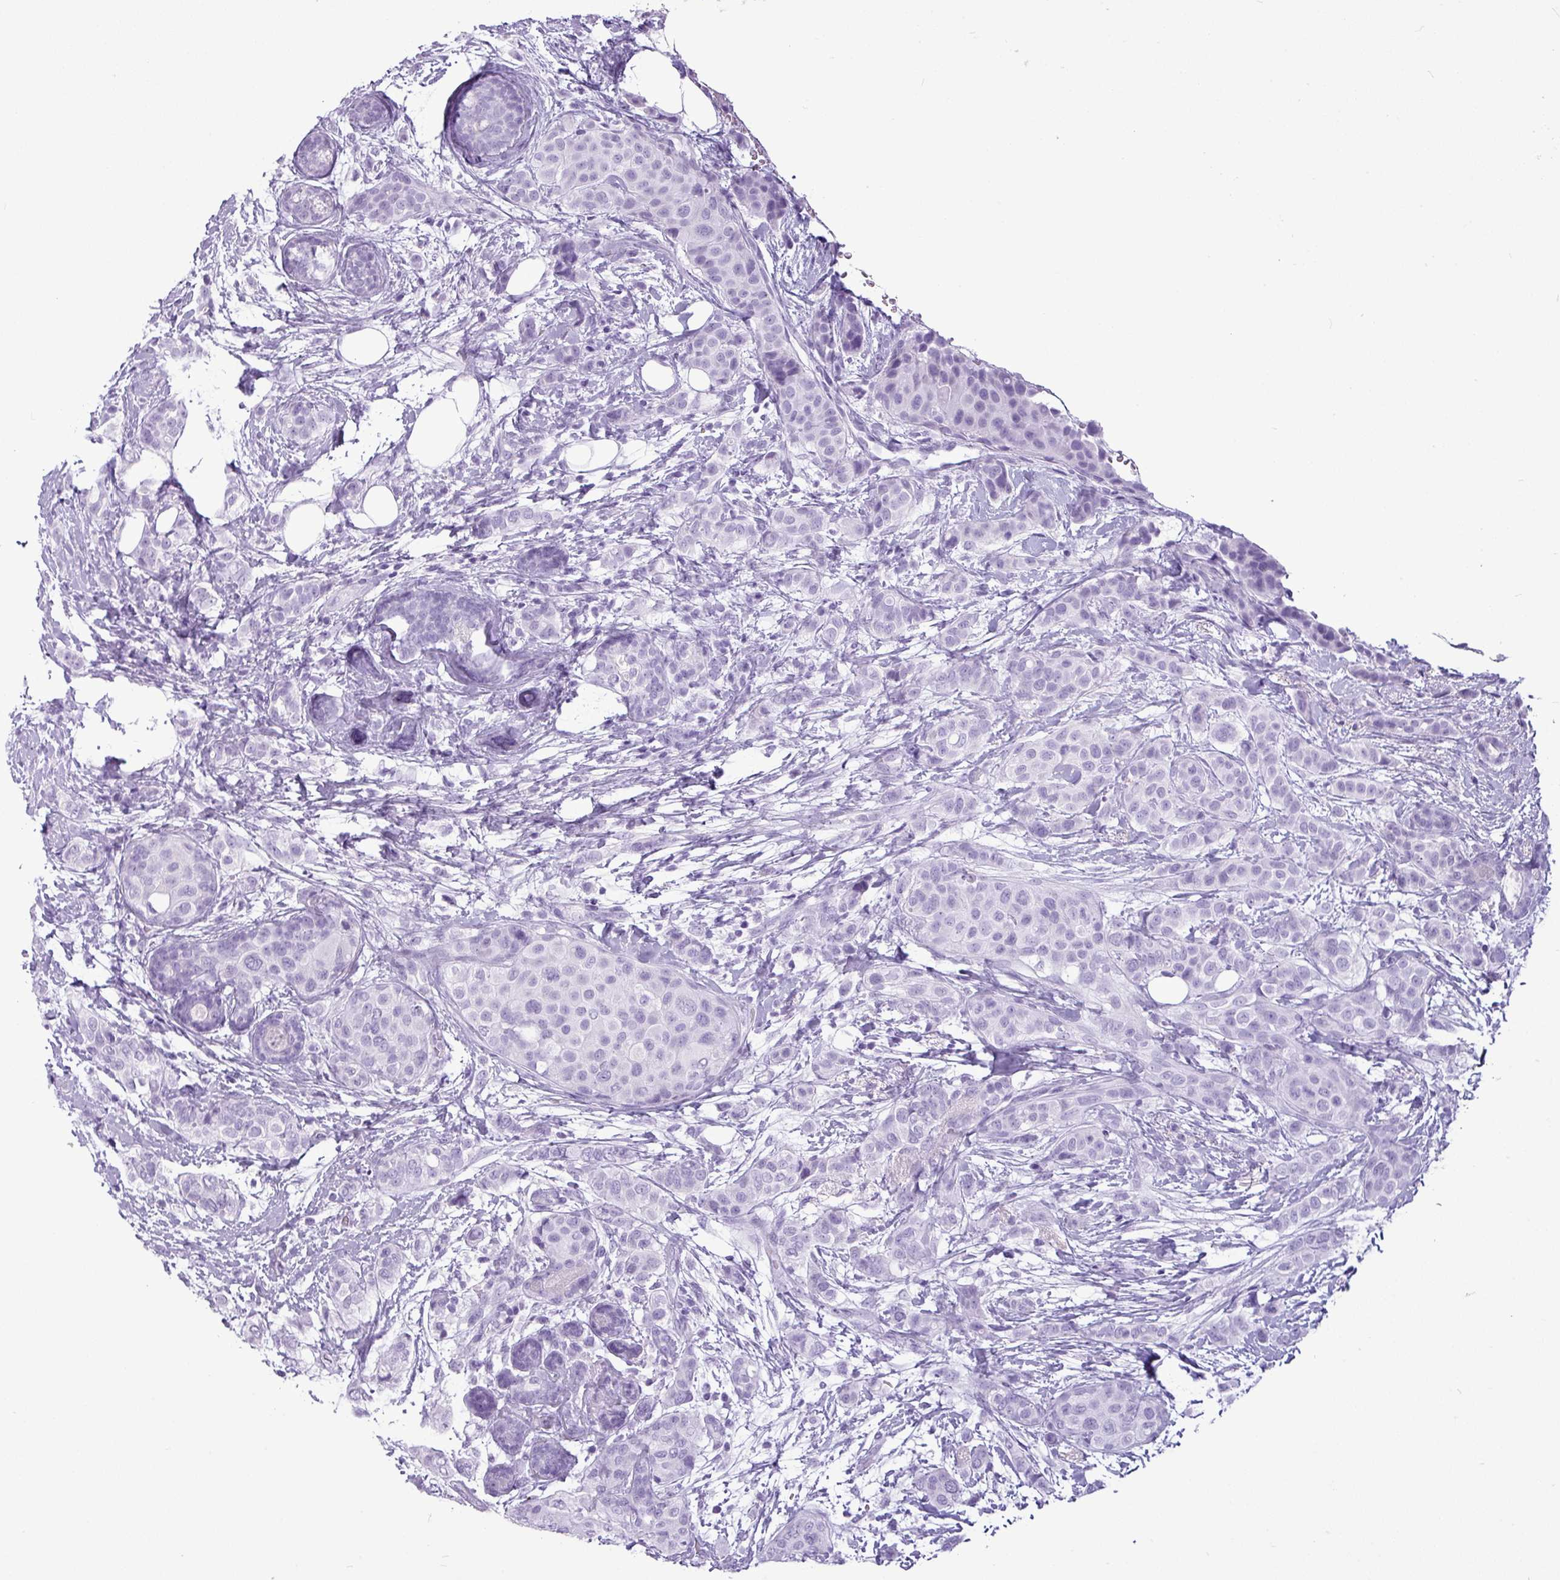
{"staining": {"intensity": "negative", "quantity": "none", "location": "none"}, "tissue": "breast cancer", "cell_type": "Tumor cells", "image_type": "cancer", "snomed": [{"axis": "morphology", "description": "Lobular carcinoma"}, {"axis": "topography", "description": "Breast"}], "caption": "A high-resolution image shows immunohistochemistry (IHC) staining of lobular carcinoma (breast), which displays no significant staining in tumor cells.", "gene": "AMY1B", "patient": {"sex": "female", "age": 51}}